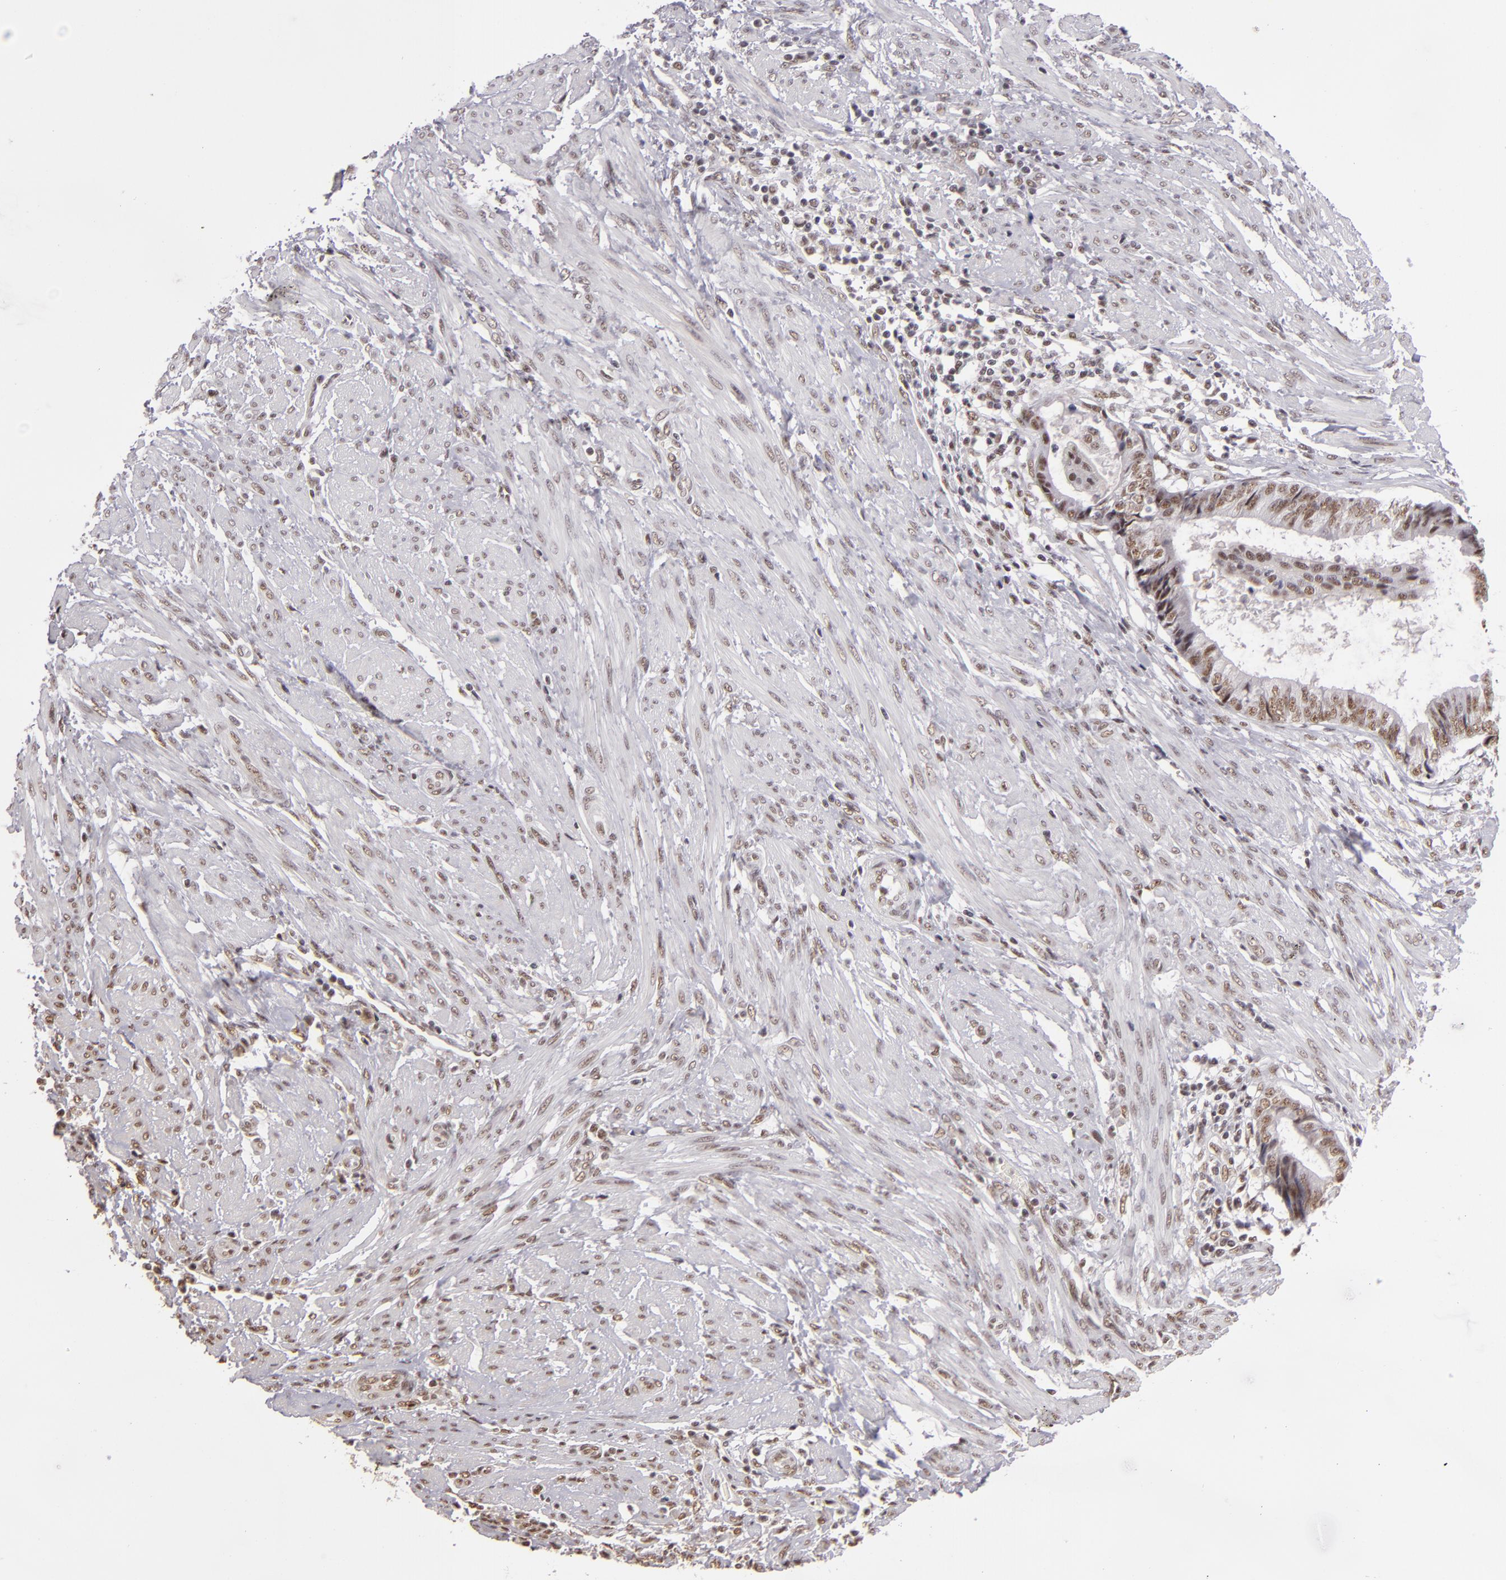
{"staining": {"intensity": "weak", "quantity": ">75%", "location": "nuclear"}, "tissue": "endometrial cancer", "cell_type": "Tumor cells", "image_type": "cancer", "snomed": [{"axis": "morphology", "description": "Adenocarcinoma, NOS"}, {"axis": "topography", "description": "Endometrium"}], "caption": "Human endometrial cancer (adenocarcinoma) stained for a protein (brown) shows weak nuclear positive expression in approximately >75% of tumor cells.", "gene": "INTS6", "patient": {"sex": "female", "age": 63}}